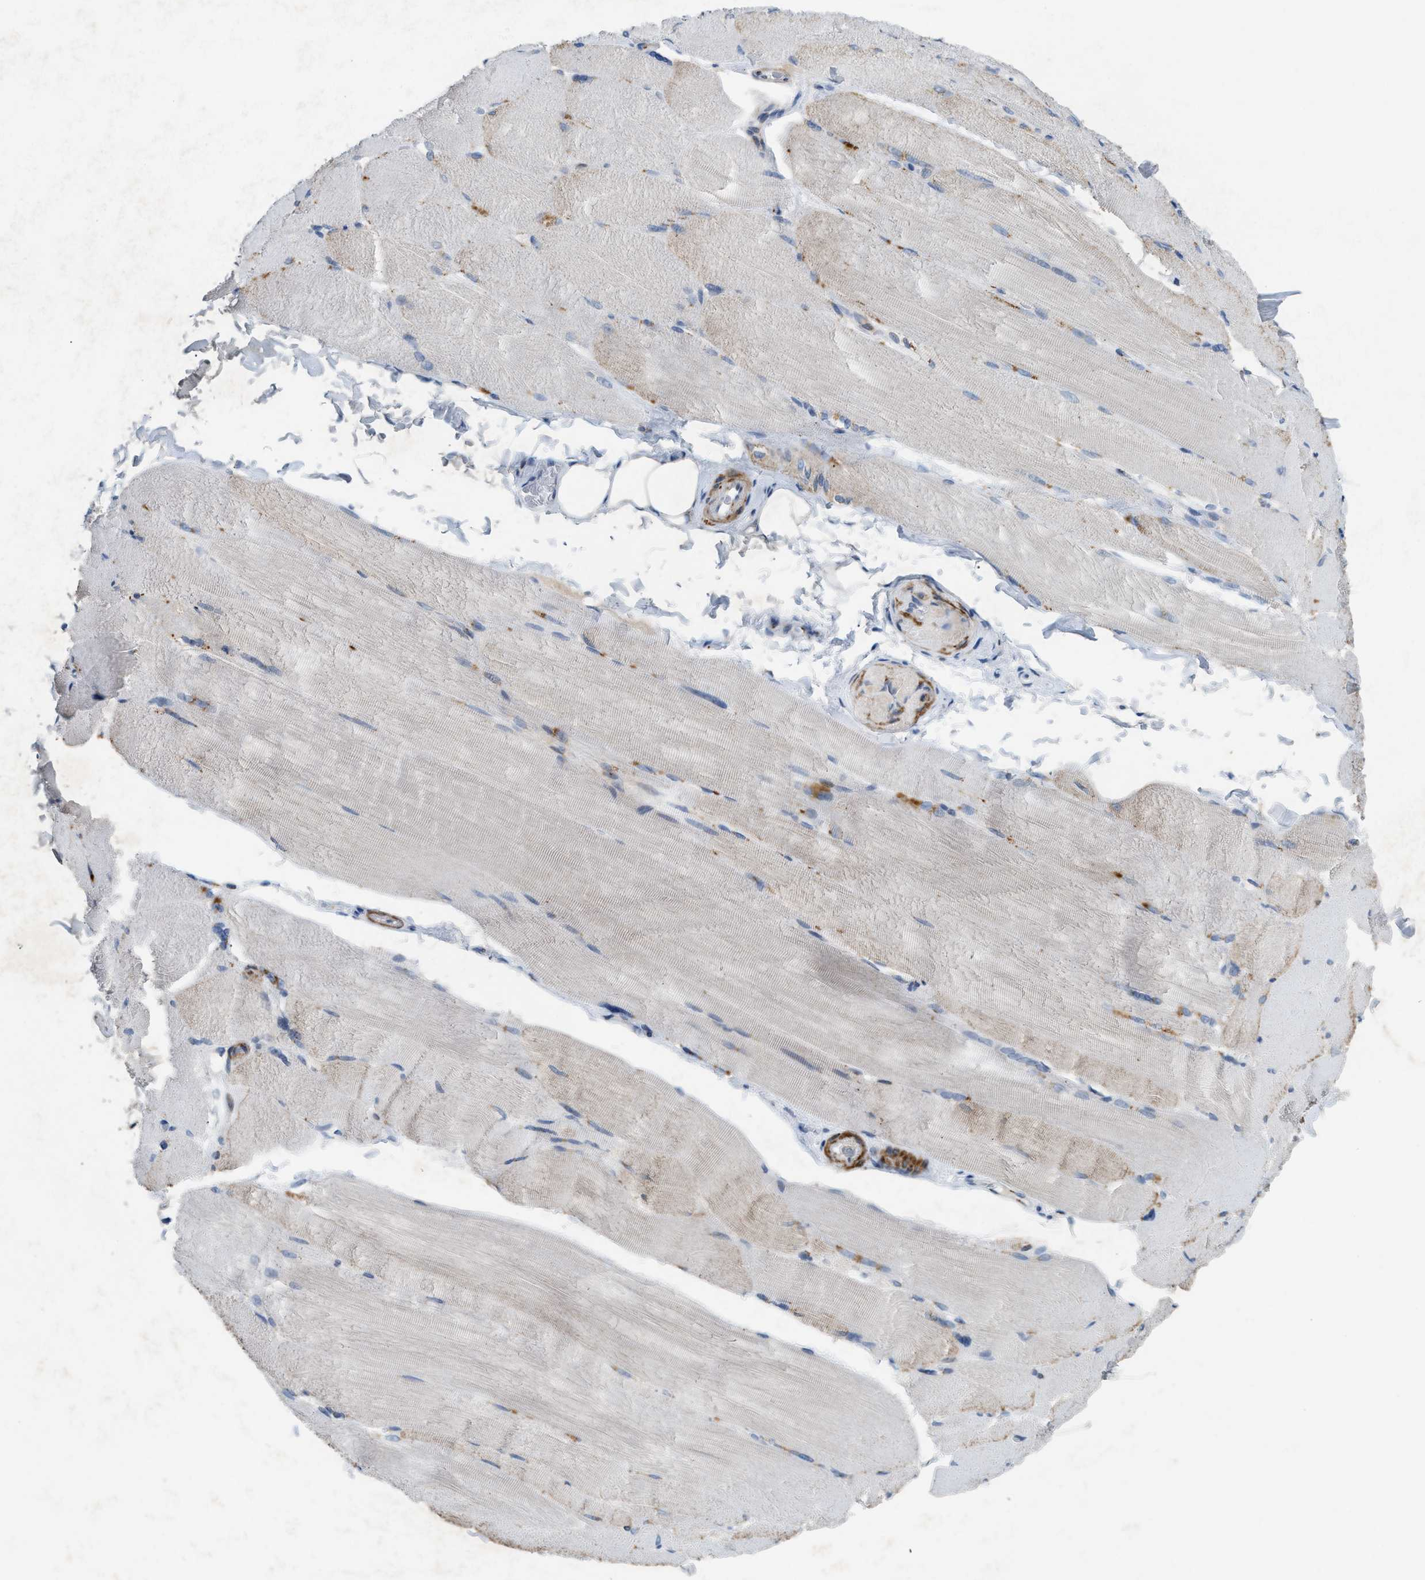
{"staining": {"intensity": "weak", "quantity": "<25%", "location": "cytoplasmic/membranous"}, "tissue": "skeletal muscle", "cell_type": "Myocytes", "image_type": "normal", "snomed": [{"axis": "morphology", "description": "Normal tissue, NOS"}, {"axis": "topography", "description": "Skin"}, {"axis": "topography", "description": "Skeletal muscle"}], "caption": "Immunohistochemistry photomicrograph of unremarkable skeletal muscle: human skeletal muscle stained with DAB displays no significant protein positivity in myocytes.", "gene": "SLC5A5", "patient": {"sex": "male", "age": 83}}